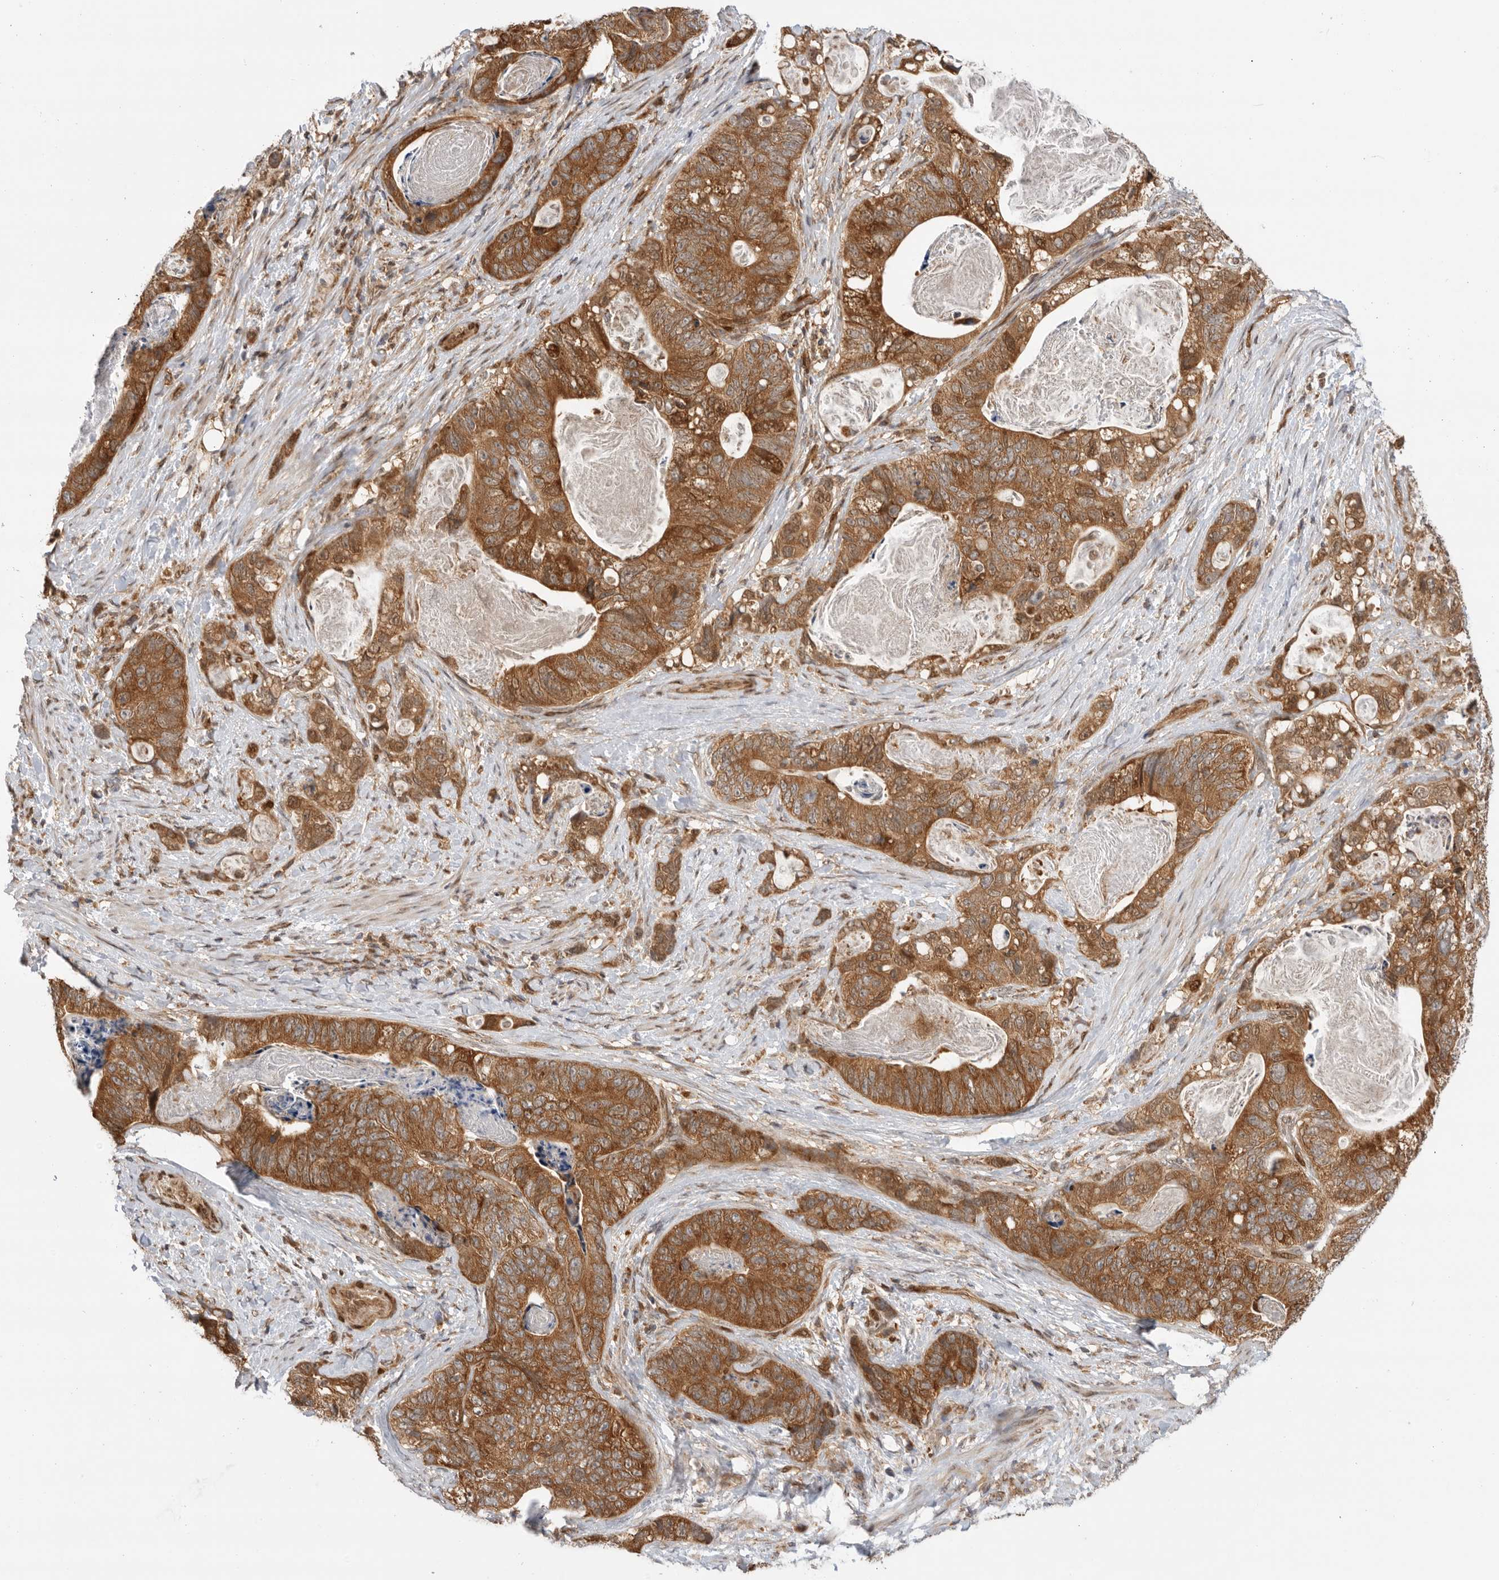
{"staining": {"intensity": "moderate", "quantity": ">75%", "location": "cytoplasmic/membranous"}, "tissue": "stomach cancer", "cell_type": "Tumor cells", "image_type": "cancer", "snomed": [{"axis": "morphology", "description": "Normal tissue, NOS"}, {"axis": "morphology", "description": "Adenocarcinoma, NOS"}, {"axis": "topography", "description": "Stomach"}], "caption": "Immunohistochemical staining of human stomach cancer shows medium levels of moderate cytoplasmic/membranous staining in approximately >75% of tumor cells.", "gene": "DCAF8", "patient": {"sex": "female", "age": 89}}